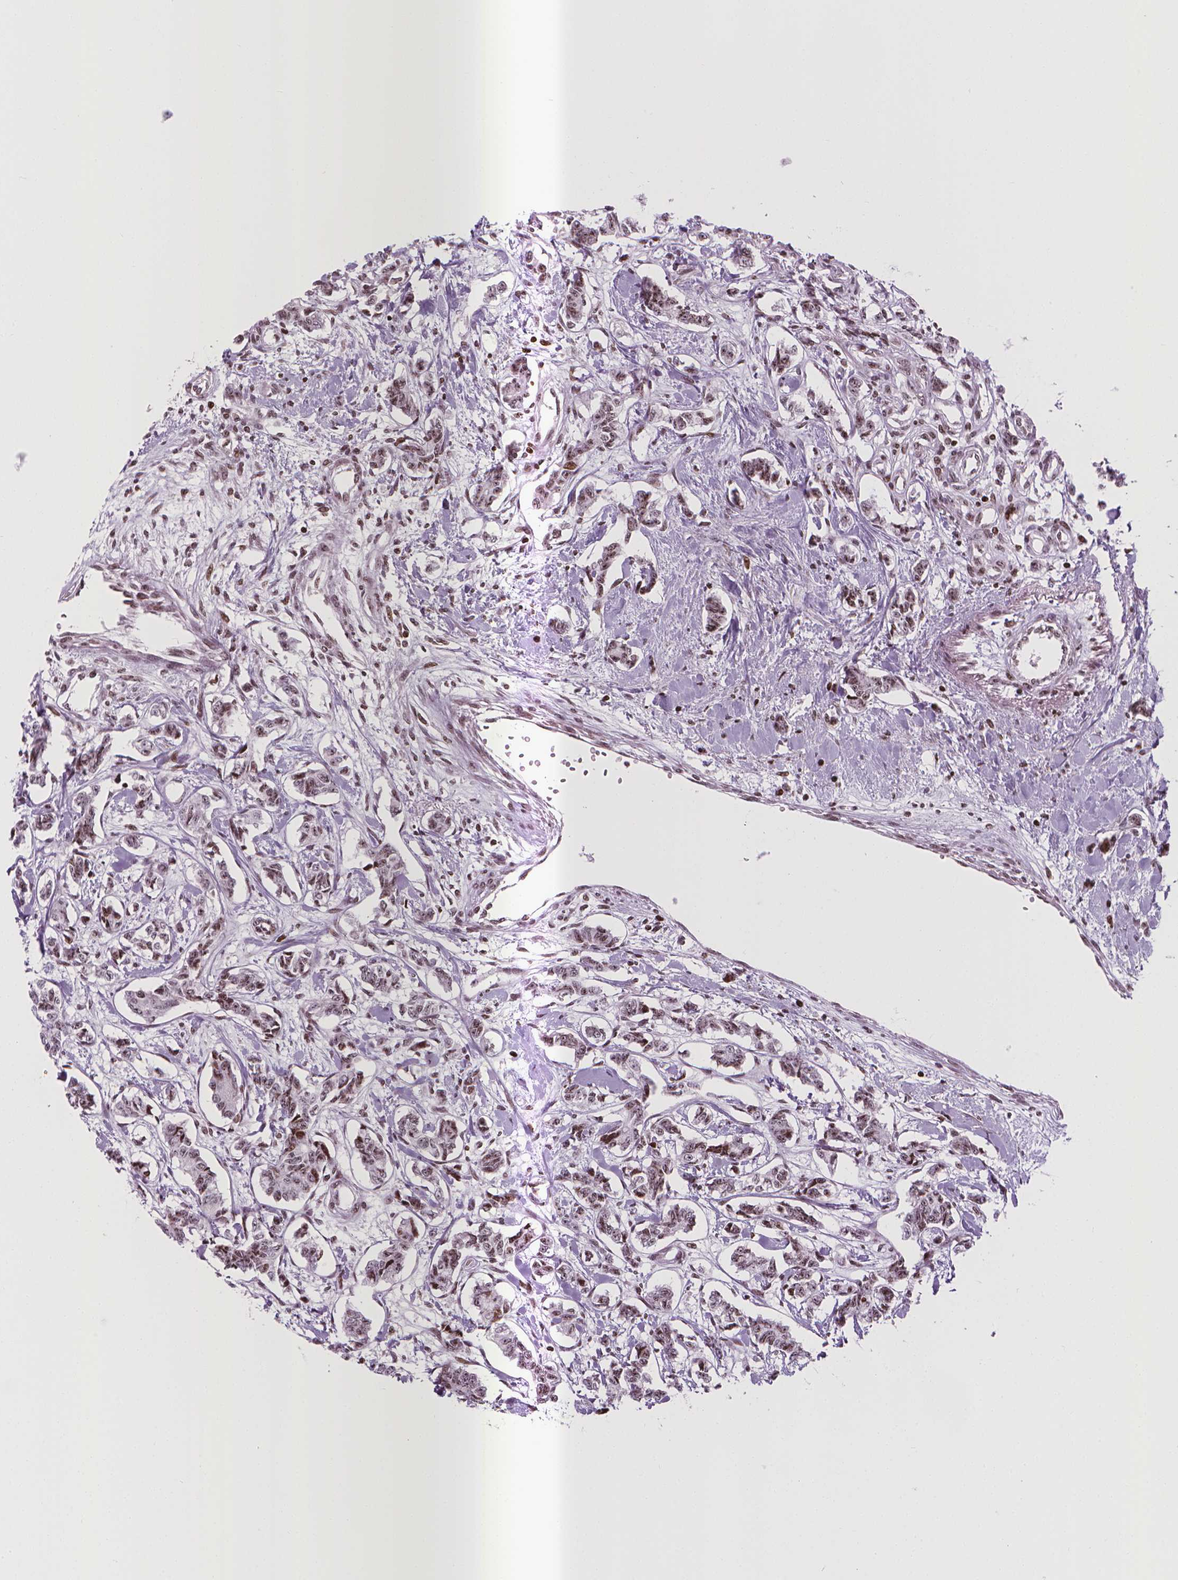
{"staining": {"intensity": "weak", "quantity": ">75%", "location": "nuclear"}, "tissue": "carcinoid", "cell_type": "Tumor cells", "image_type": "cancer", "snomed": [{"axis": "morphology", "description": "Carcinoid, malignant, NOS"}, {"axis": "topography", "description": "Kidney"}], "caption": "Carcinoid stained with DAB immunohistochemistry (IHC) shows low levels of weak nuclear positivity in approximately >75% of tumor cells. Using DAB (brown) and hematoxylin (blue) stains, captured at high magnification using brightfield microscopy.", "gene": "PIP4K2A", "patient": {"sex": "female", "age": 41}}